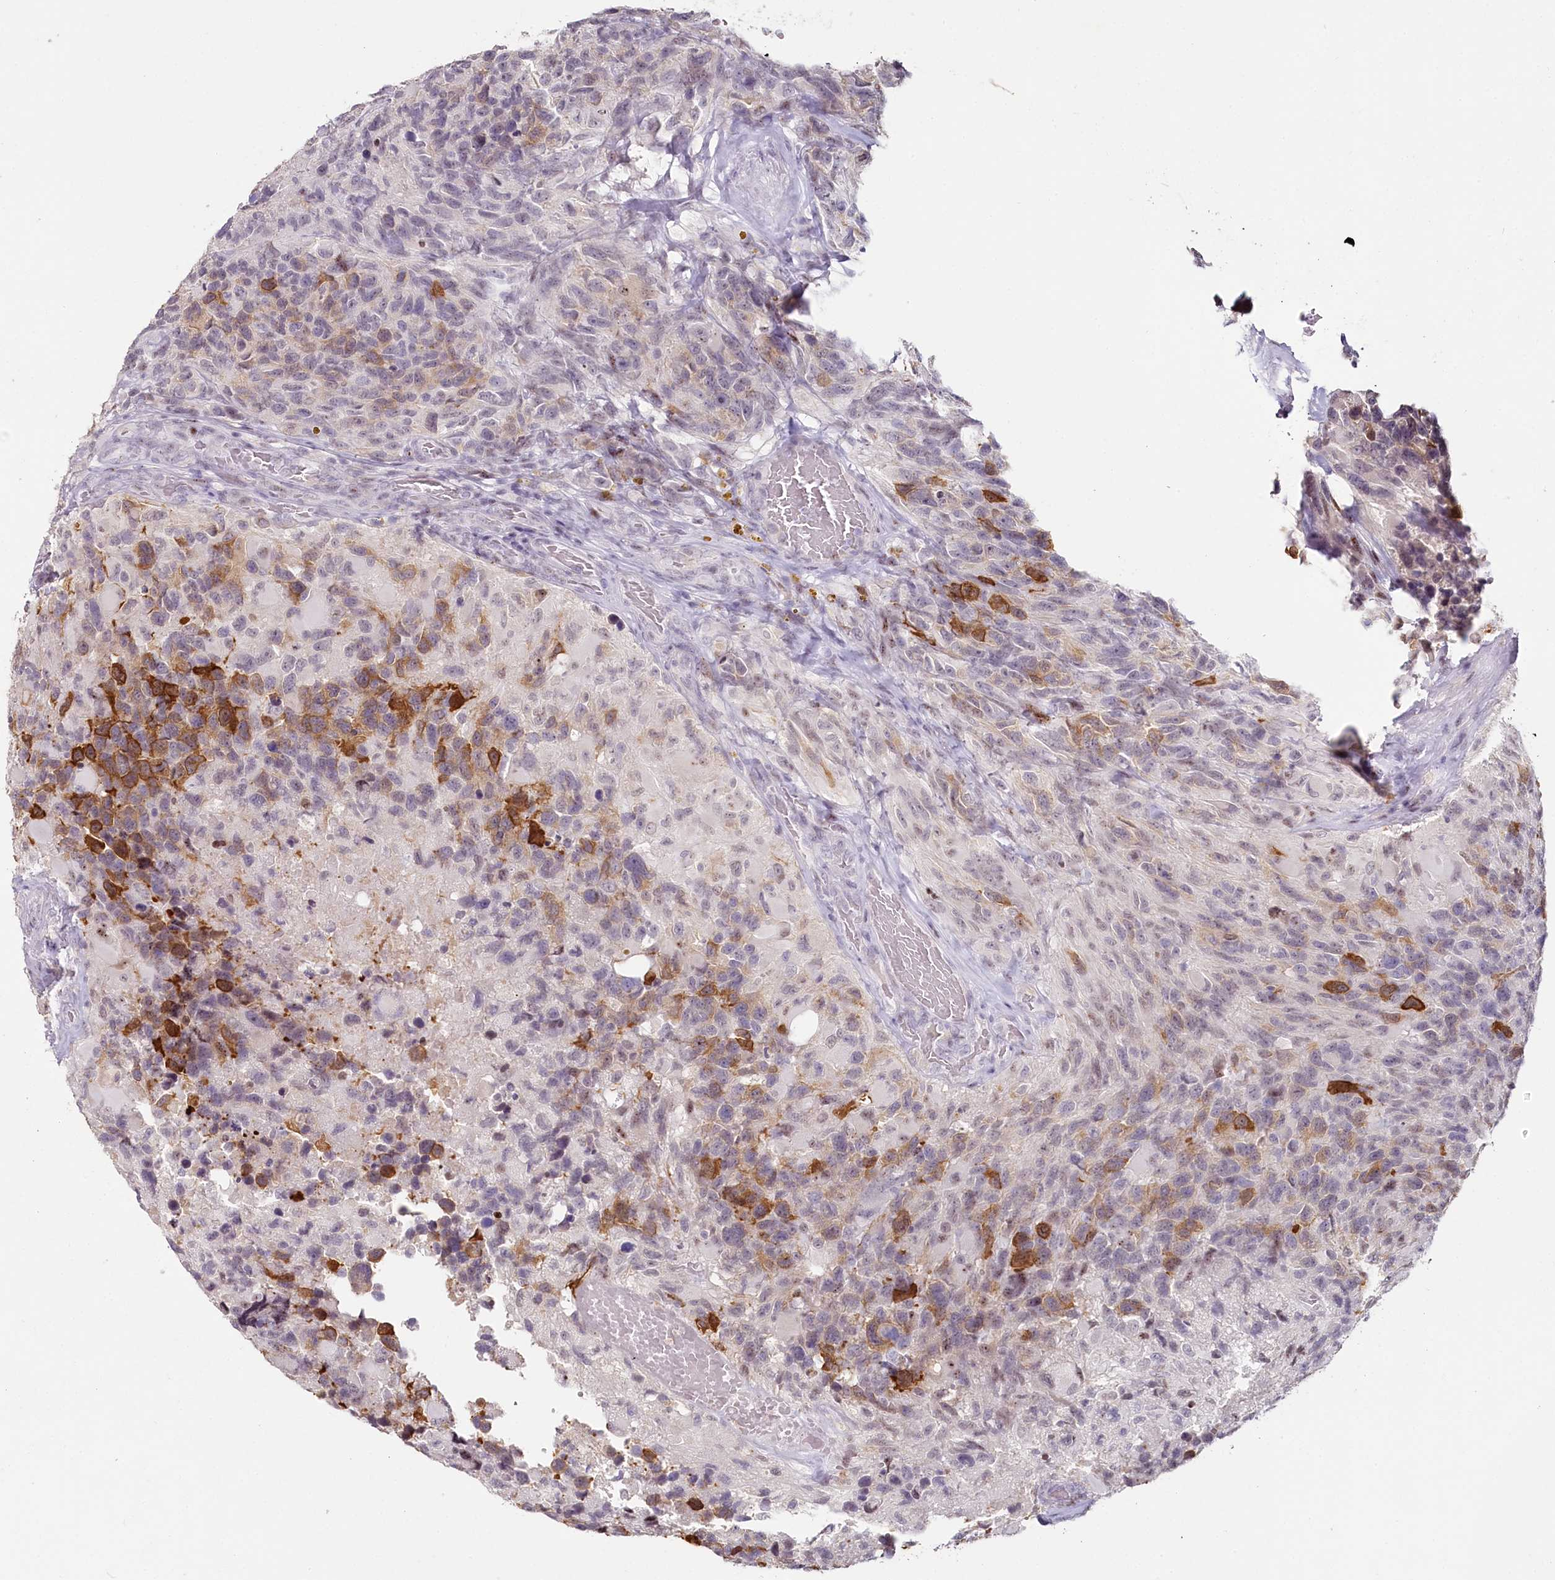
{"staining": {"intensity": "moderate", "quantity": "<25%", "location": "cytoplasmic/membranous"}, "tissue": "glioma", "cell_type": "Tumor cells", "image_type": "cancer", "snomed": [{"axis": "morphology", "description": "Glioma, malignant, High grade"}, {"axis": "topography", "description": "Brain"}], "caption": "A brown stain labels moderate cytoplasmic/membranous staining of a protein in human malignant glioma (high-grade) tumor cells. The staining was performed using DAB (3,3'-diaminobenzidine), with brown indicating positive protein expression. Nuclei are stained blue with hematoxylin.", "gene": "HPD", "patient": {"sex": "male", "age": 69}}